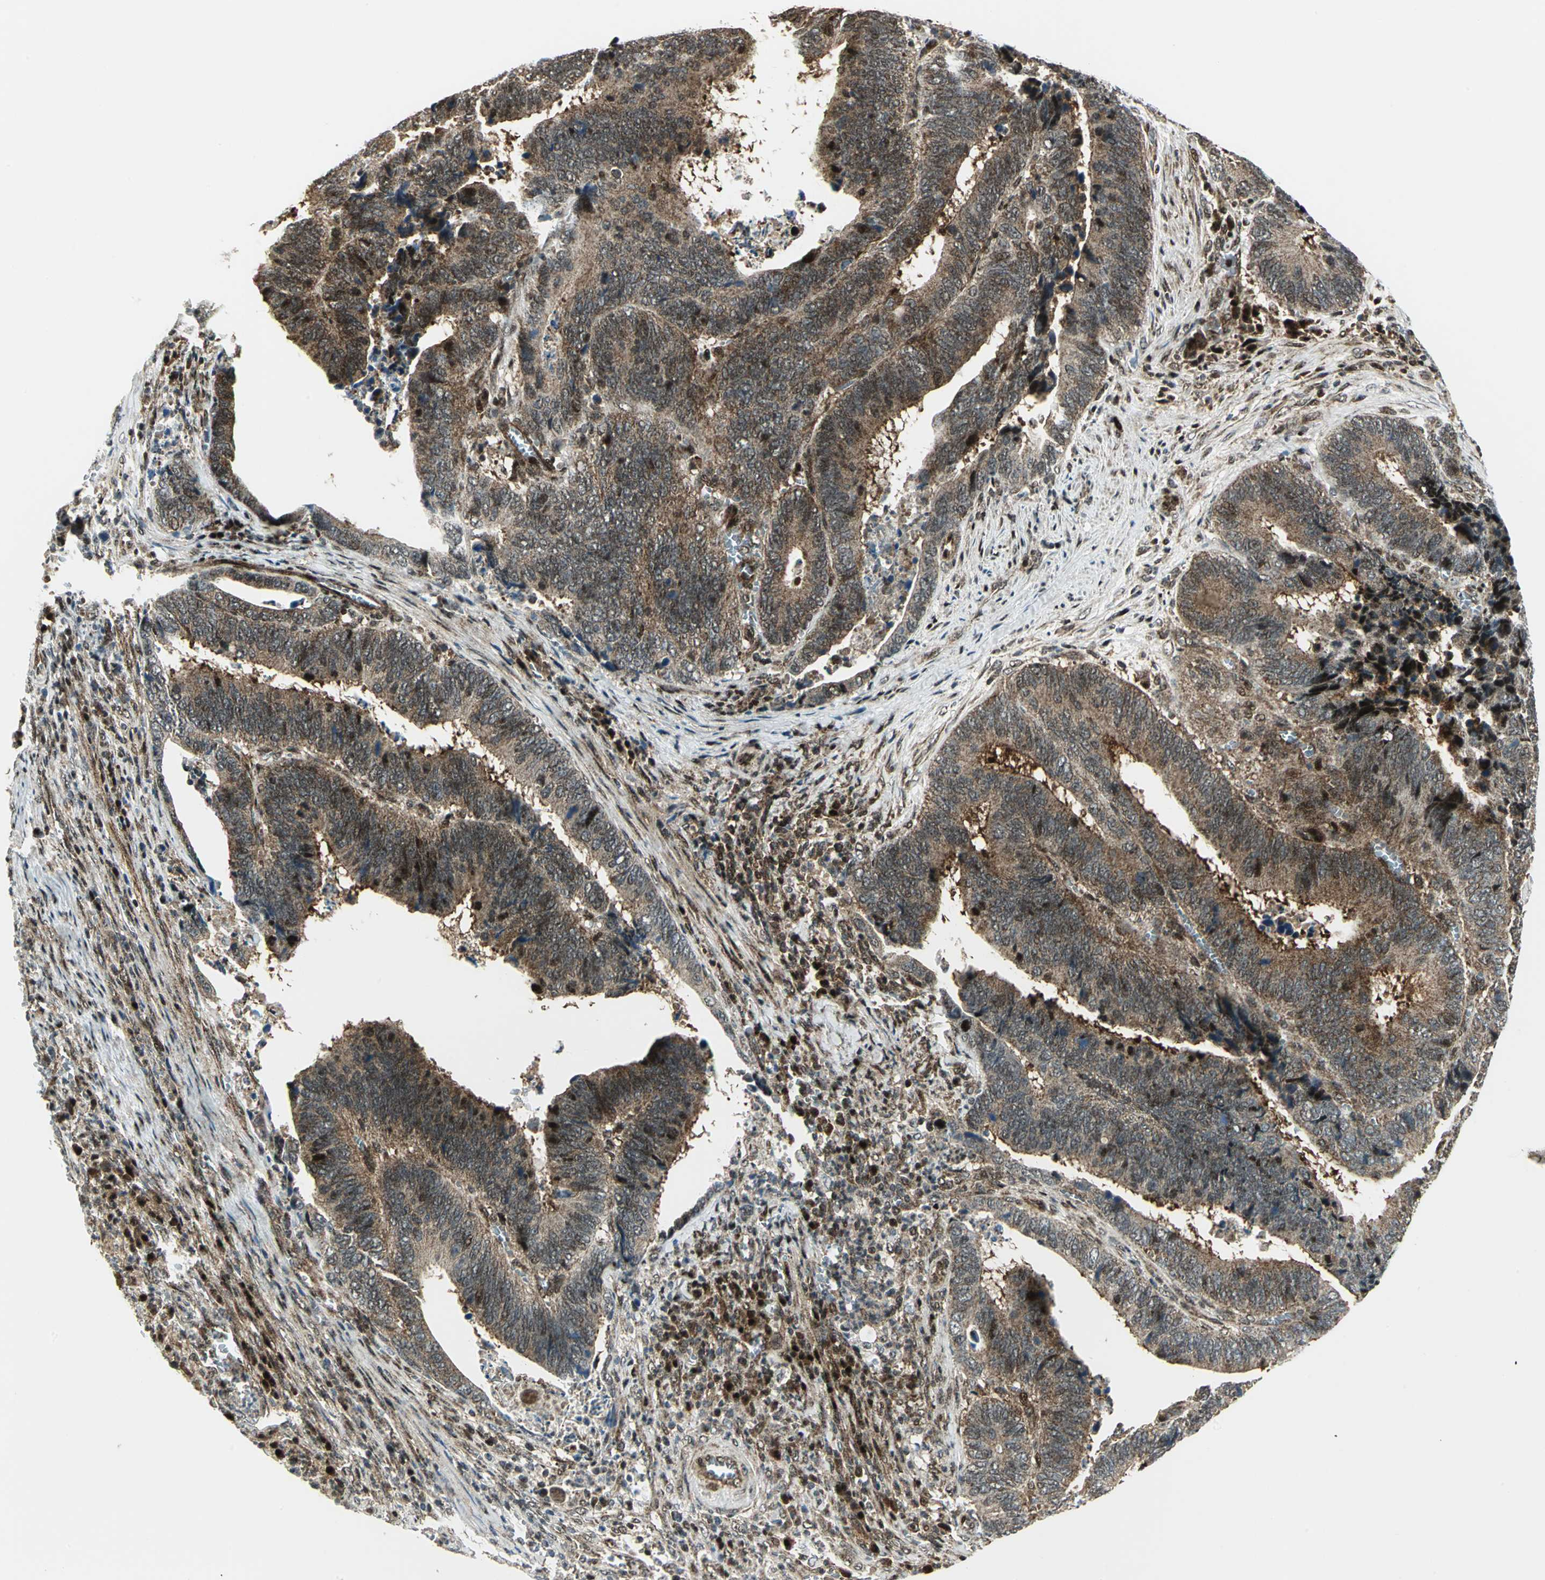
{"staining": {"intensity": "strong", "quantity": ">75%", "location": "cytoplasmic/membranous,nuclear"}, "tissue": "colorectal cancer", "cell_type": "Tumor cells", "image_type": "cancer", "snomed": [{"axis": "morphology", "description": "Adenocarcinoma, NOS"}, {"axis": "topography", "description": "Colon"}], "caption": "Immunohistochemical staining of human colorectal cancer demonstrates high levels of strong cytoplasmic/membranous and nuclear protein positivity in about >75% of tumor cells.", "gene": "COPS5", "patient": {"sex": "male", "age": 72}}